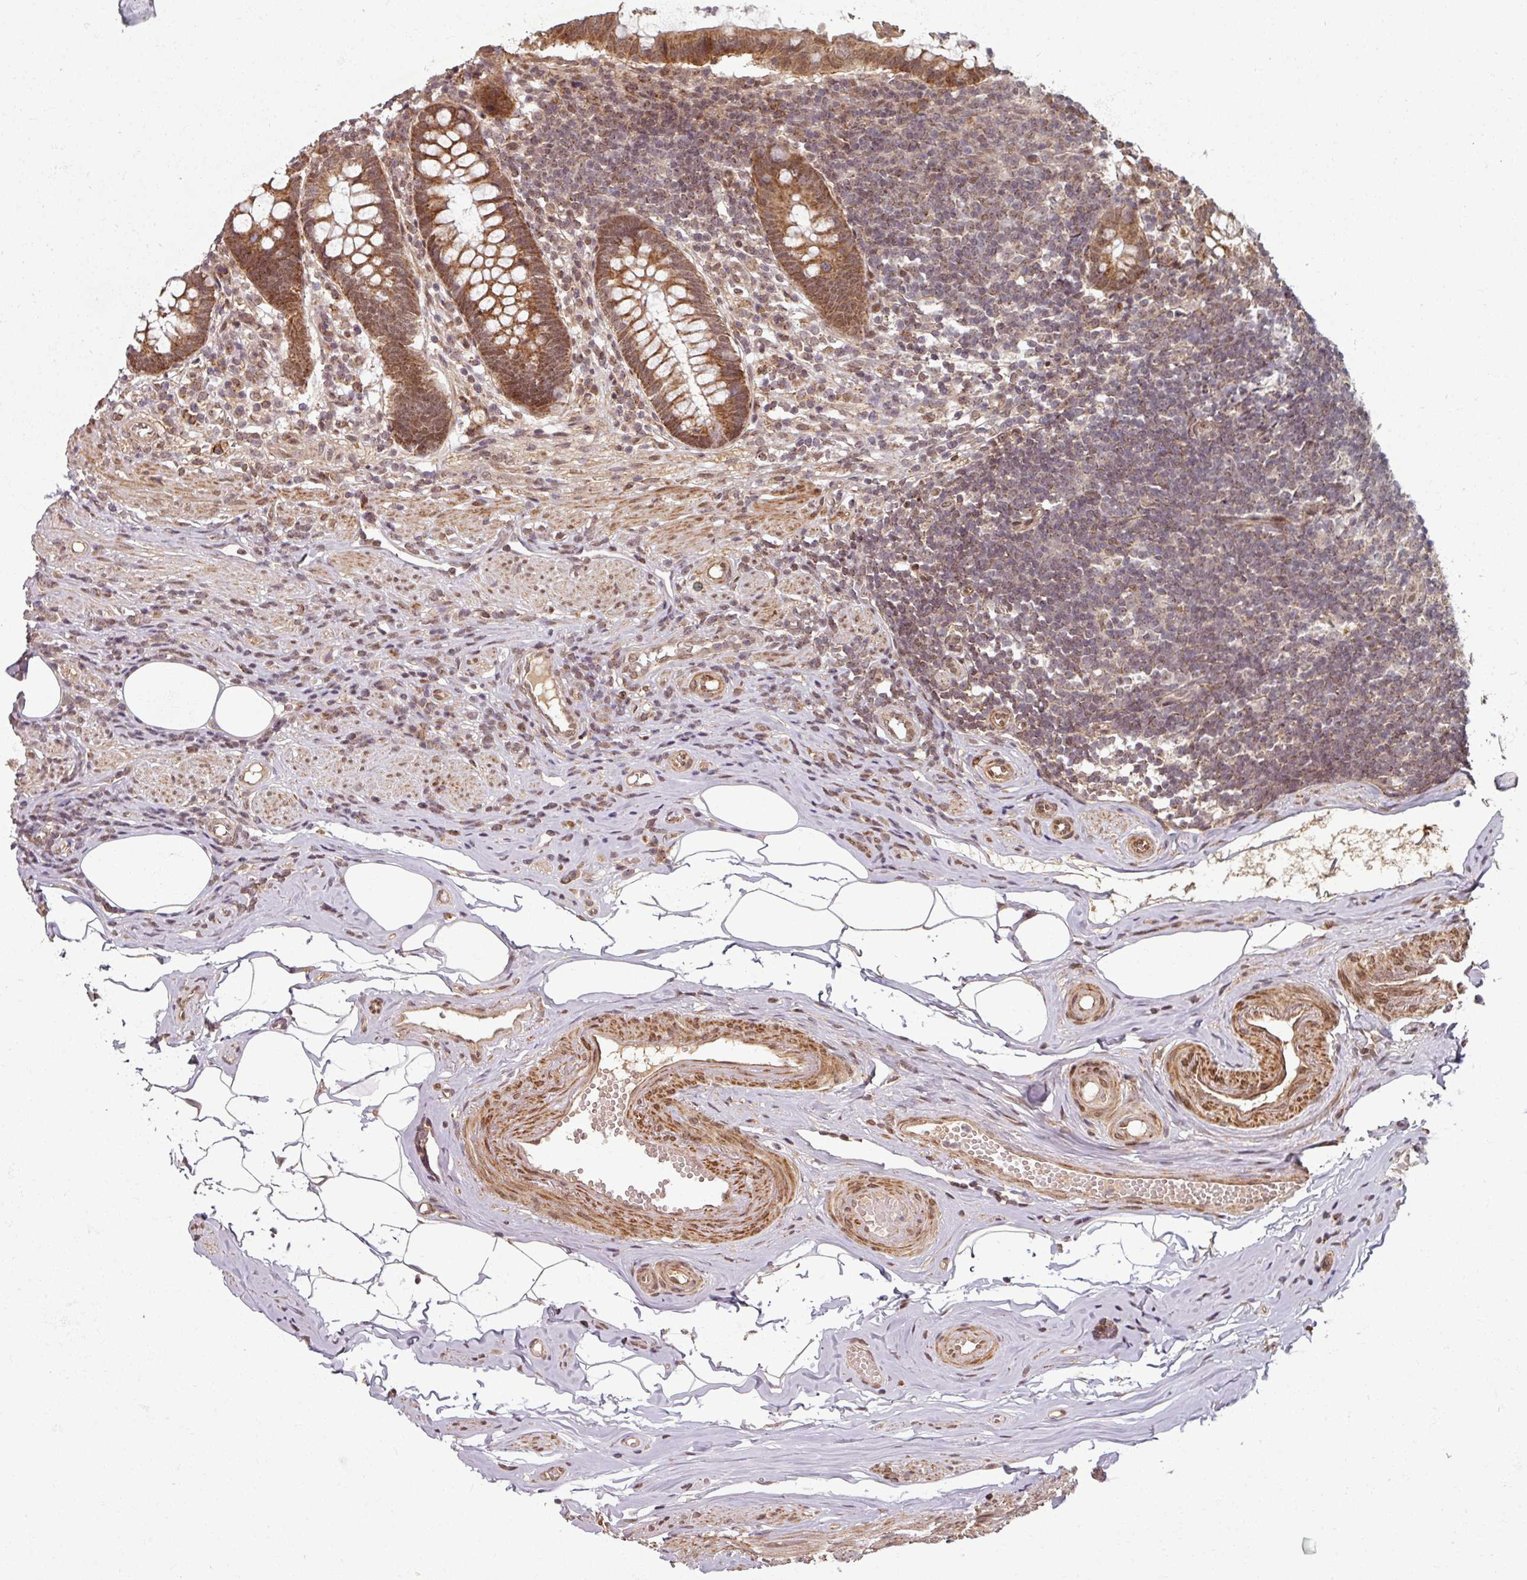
{"staining": {"intensity": "moderate", "quantity": ">75%", "location": "cytoplasmic/membranous,nuclear"}, "tissue": "appendix", "cell_type": "Glandular cells", "image_type": "normal", "snomed": [{"axis": "morphology", "description": "Normal tissue, NOS"}, {"axis": "topography", "description": "Appendix"}], "caption": "Glandular cells display medium levels of moderate cytoplasmic/membranous,nuclear positivity in approximately >75% of cells in normal human appendix. The protein of interest is shown in brown color, while the nuclei are stained blue.", "gene": "SWI5", "patient": {"sex": "female", "age": 56}}